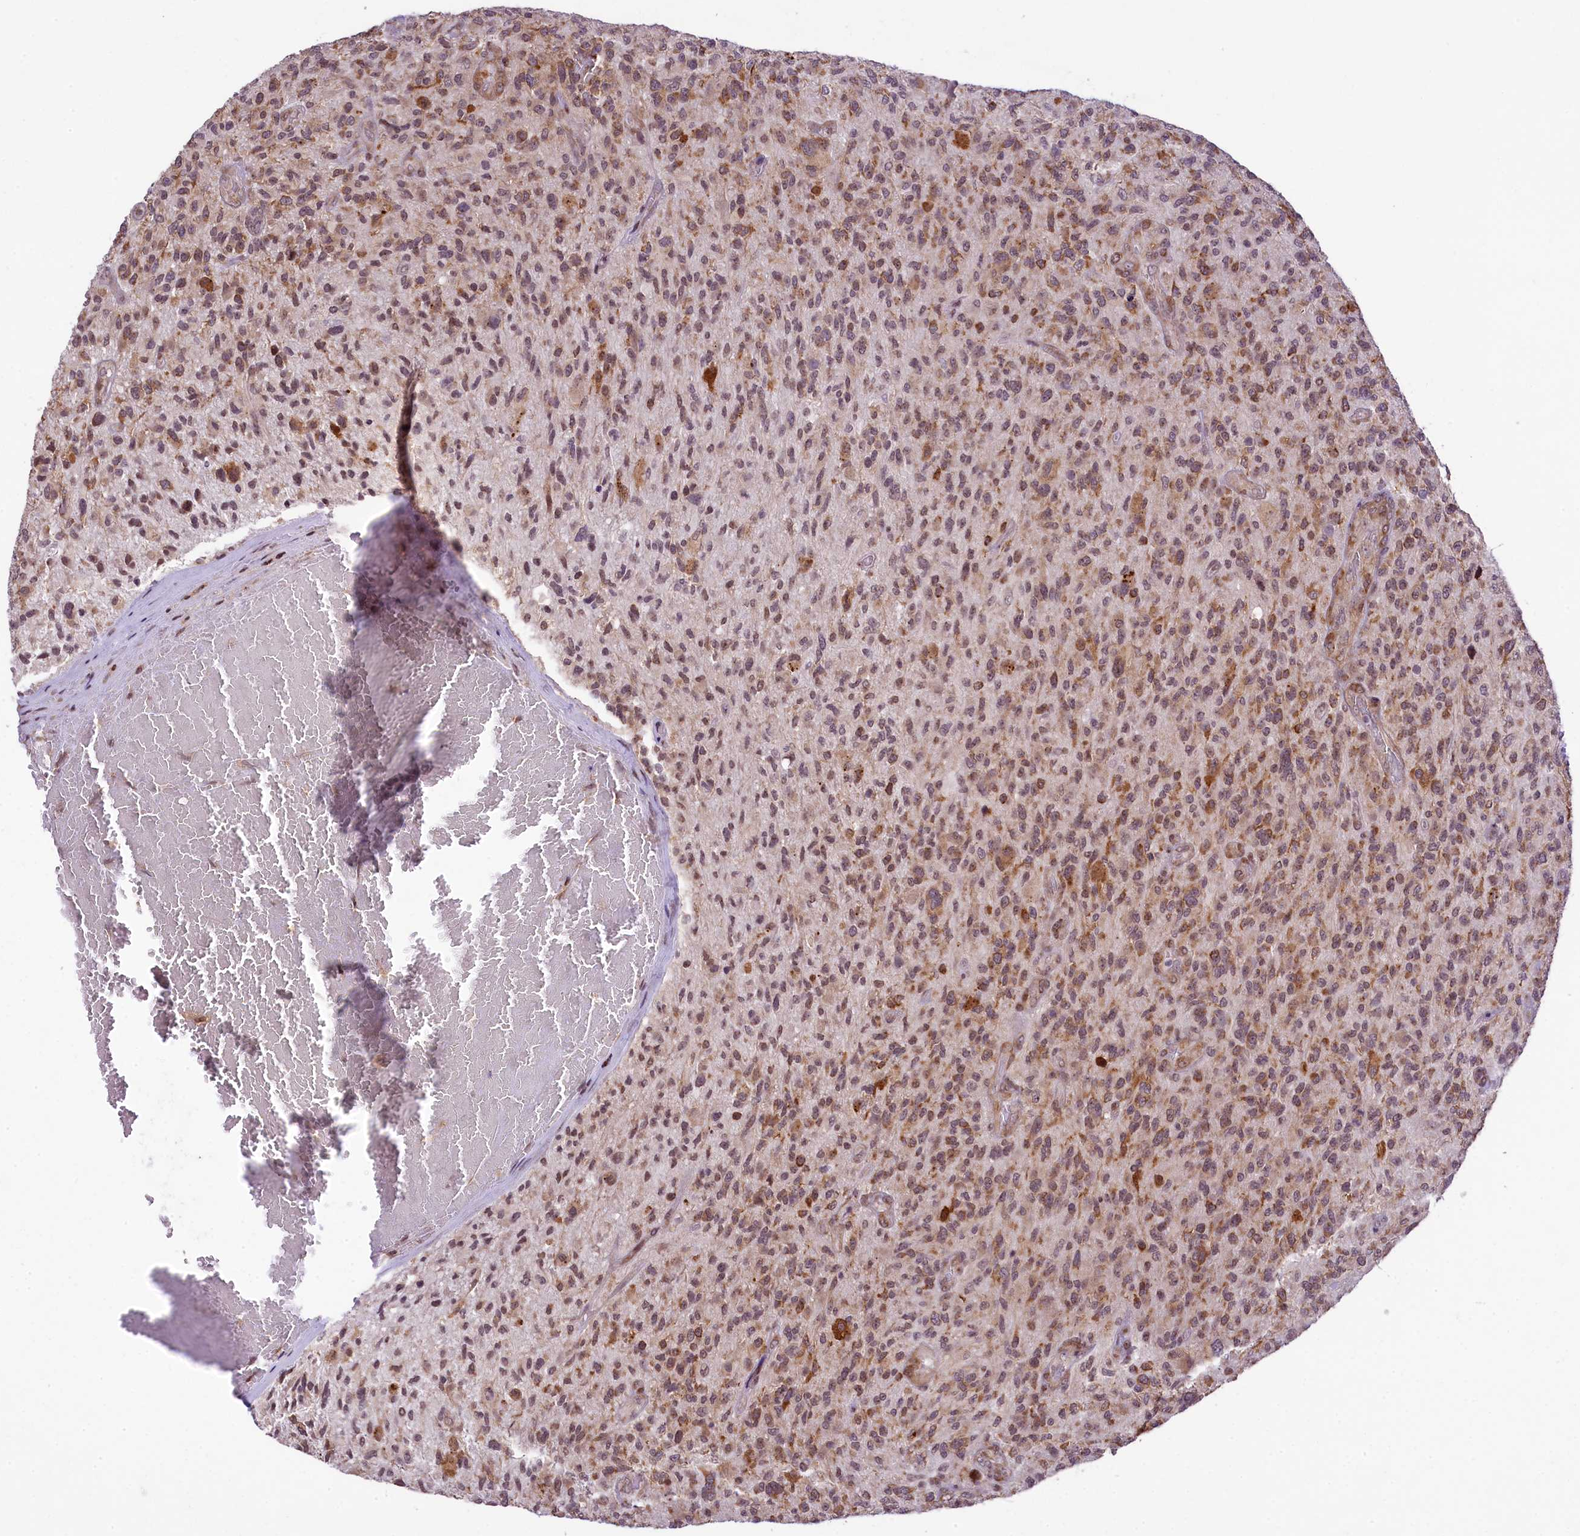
{"staining": {"intensity": "weak", "quantity": ">75%", "location": "cytoplasmic/membranous"}, "tissue": "glioma", "cell_type": "Tumor cells", "image_type": "cancer", "snomed": [{"axis": "morphology", "description": "Glioma, malignant, High grade"}, {"axis": "topography", "description": "Brain"}], "caption": "Malignant glioma (high-grade) stained for a protein (brown) reveals weak cytoplasmic/membranous positive expression in about >75% of tumor cells.", "gene": "RBBP8", "patient": {"sex": "male", "age": 47}}